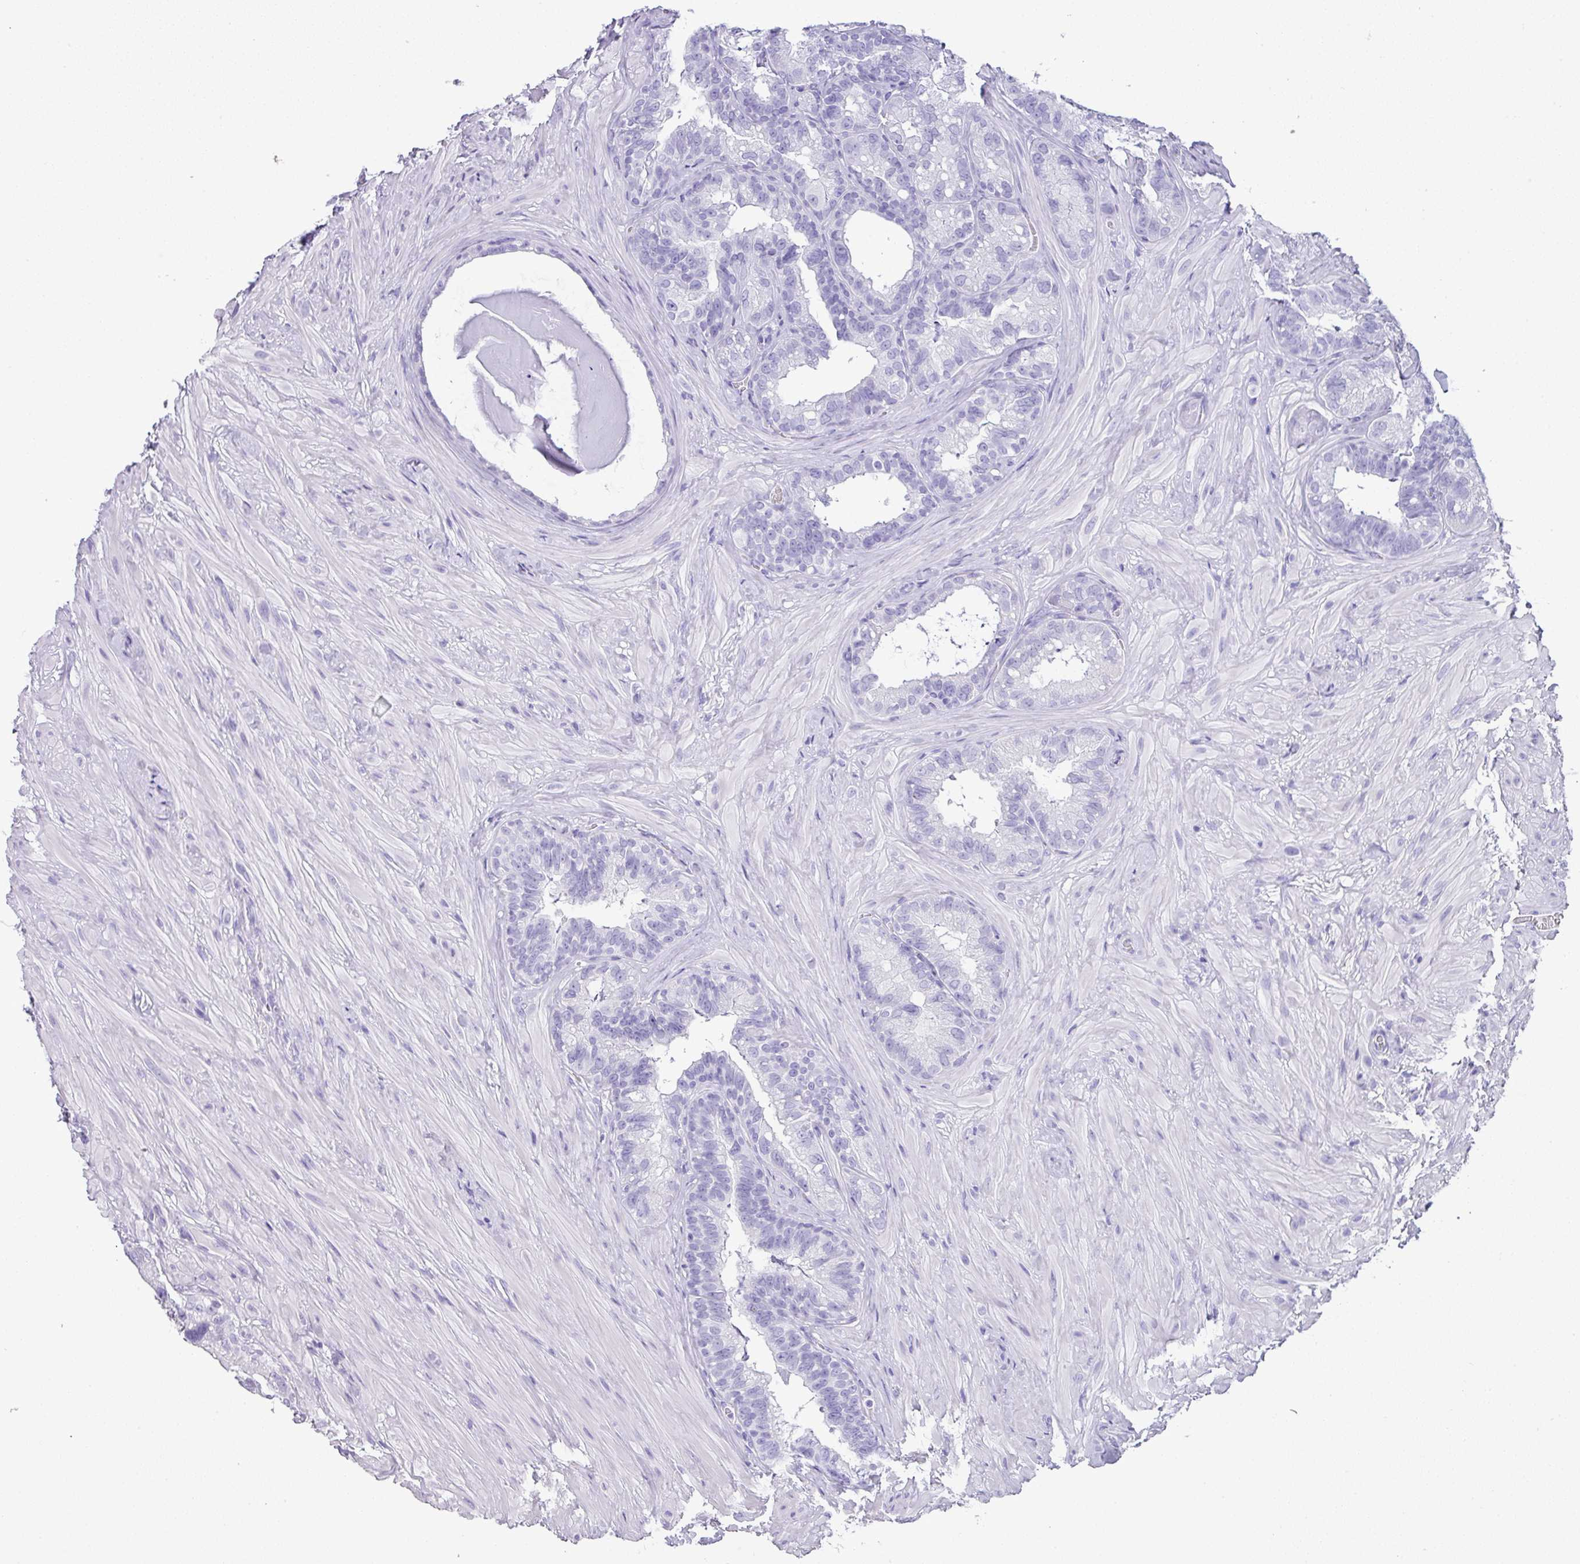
{"staining": {"intensity": "negative", "quantity": "none", "location": "none"}, "tissue": "seminal vesicle", "cell_type": "Glandular cells", "image_type": "normal", "snomed": [{"axis": "morphology", "description": "Normal tissue, NOS"}, {"axis": "topography", "description": "Seminal veicle"}], "caption": "An immunohistochemistry photomicrograph of unremarkable seminal vesicle is shown. There is no staining in glandular cells of seminal vesicle. The staining was performed using DAB to visualize the protein expression in brown, while the nuclei were stained in blue with hematoxylin (Magnification: 20x).", "gene": "TNP1", "patient": {"sex": "male", "age": 60}}